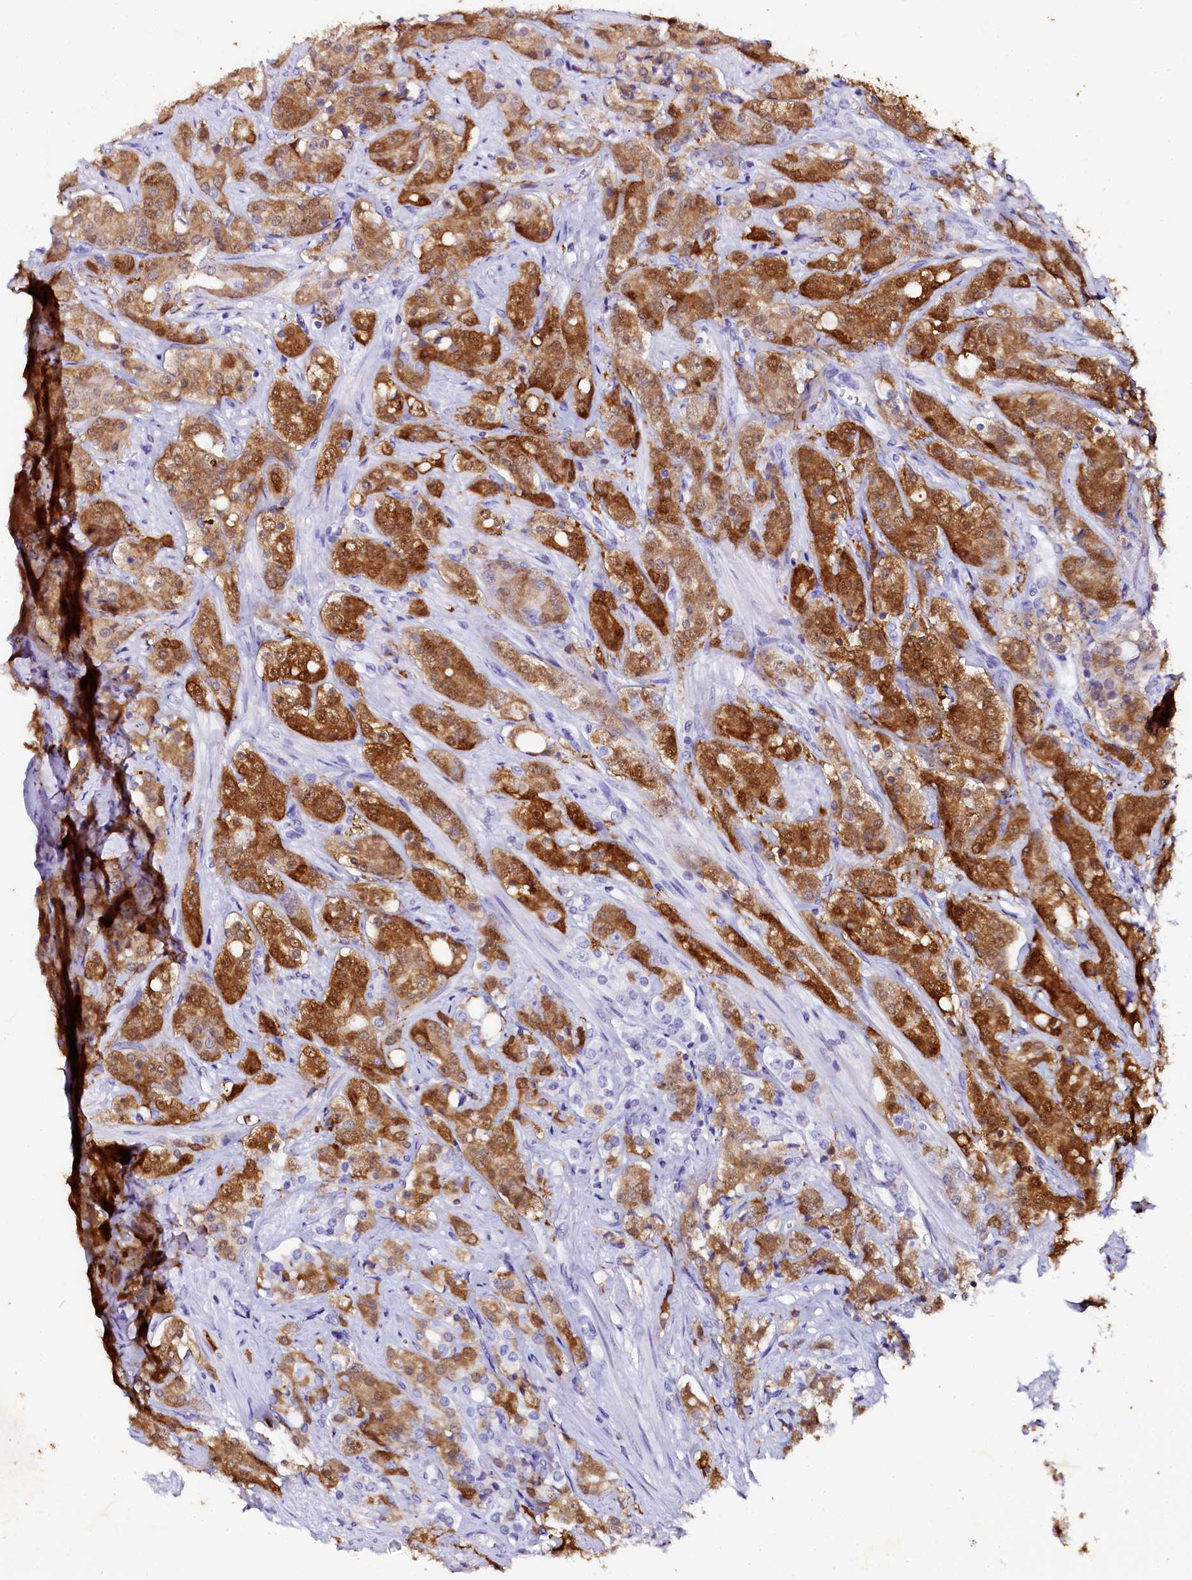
{"staining": {"intensity": "strong", "quantity": ">75%", "location": "cytoplasmic/membranous,nuclear"}, "tissue": "prostate cancer", "cell_type": "Tumor cells", "image_type": "cancer", "snomed": [{"axis": "morphology", "description": "Adenocarcinoma, High grade"}, {"axis": "topography", "description": "Prostate"}], "caption": "Immunohistochemistry (IHC) of human prostate cancer (high-grade adenocarcinoma) shows high levels of strong cytoplasmic/membranous and nuclear positivity in approximately >75% of tumor cells. The protein of interest is shown in brown color, while the nuclei are stained blue.", "gene": "SORD", "patient": {"sex": "male", "age": 62}}